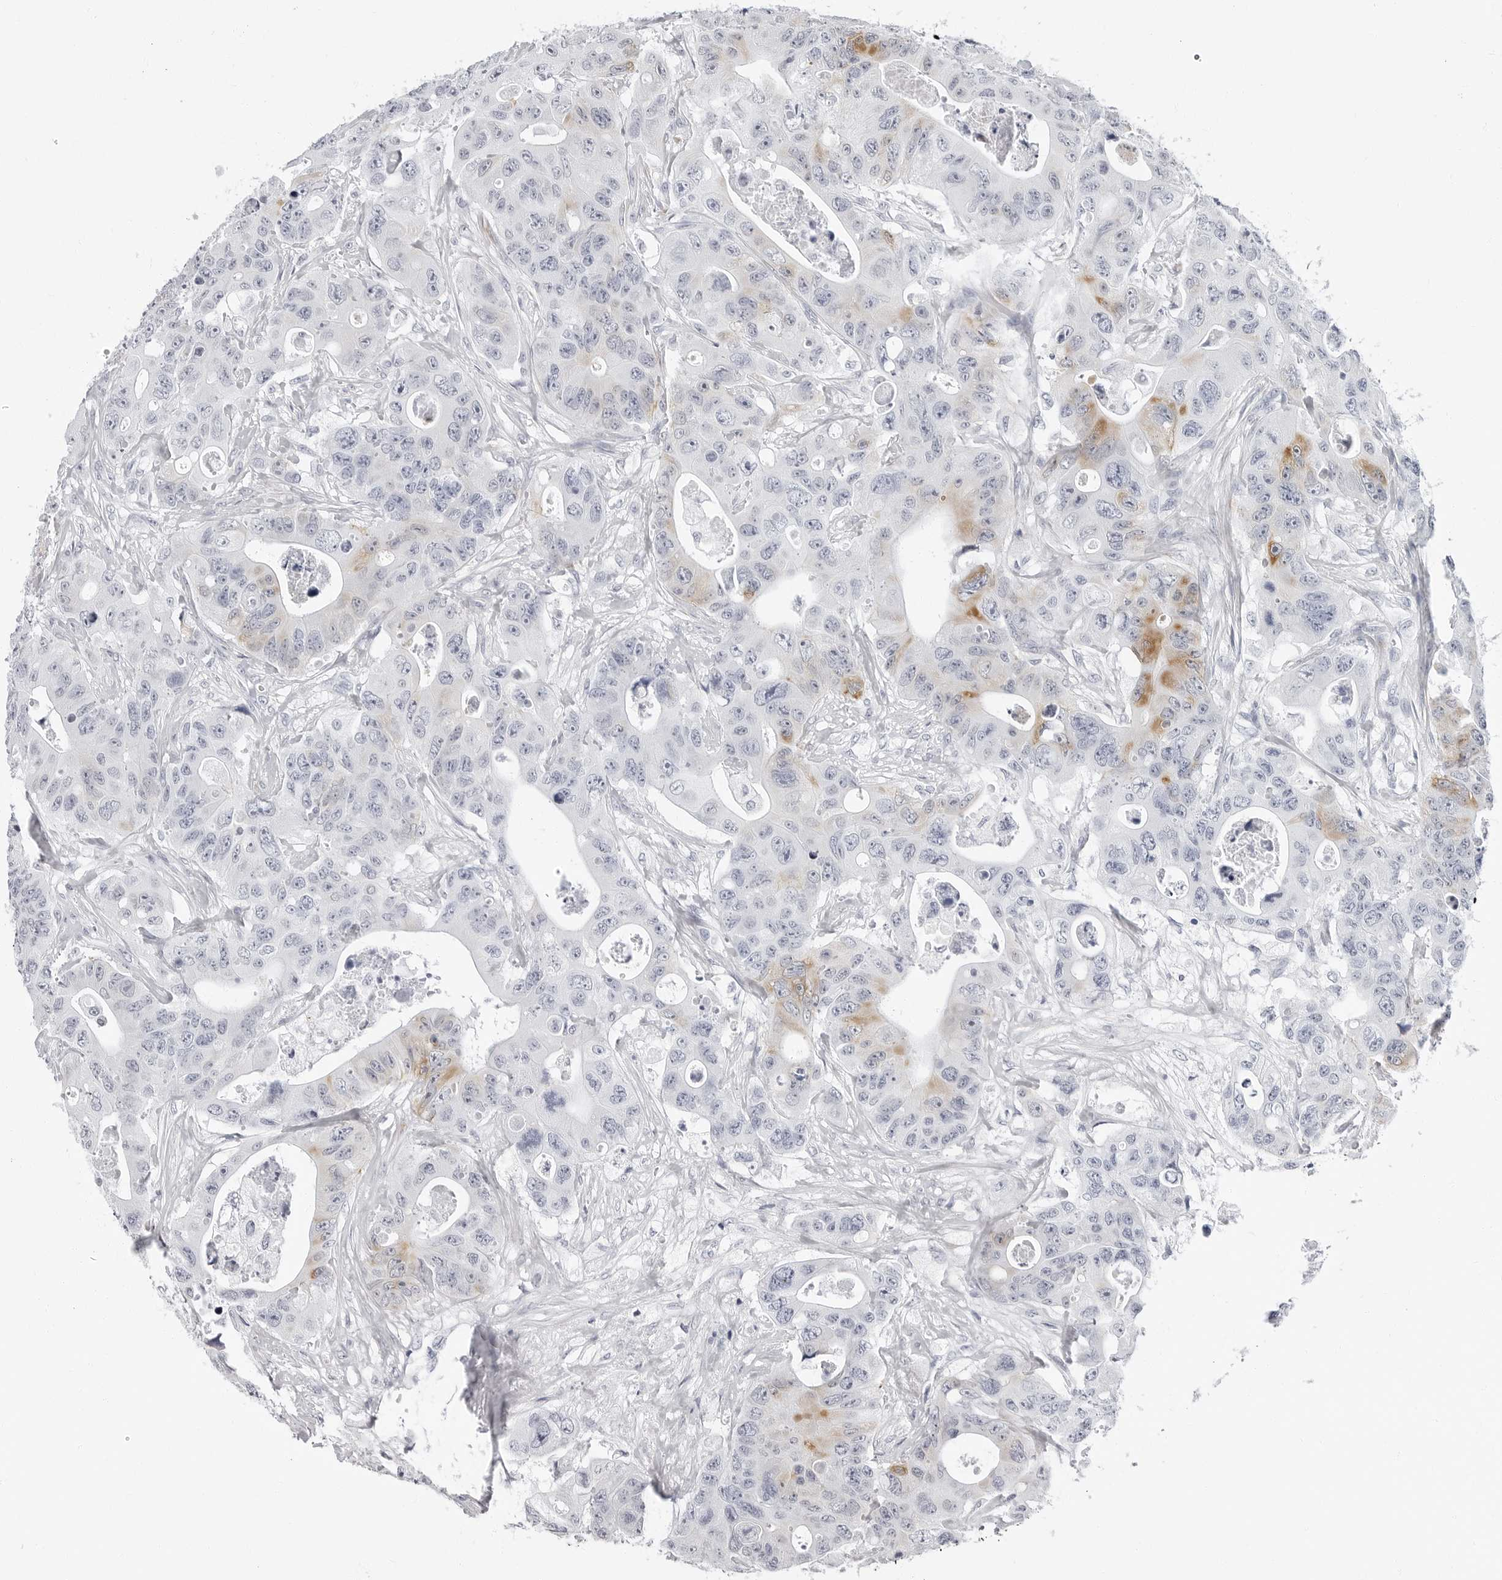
{"staining": {"intensity": "moderate", "quantity": "<25%", "location": "cytoplasmic/membranous"}, "tissue": "colorectal cancer", "cell_type": "Tumor cells", "image_type": "cancer", "snomed": [{"axis": "morphology", "description": "Adenocarcinoma, NOS"}, {"axis": "topography", "description": "Colon"}], "caption": "This is a micrograph of immunohistochemistry (IHC) staining of colorectal cancer (adenocarcinoma), which shows moderate expression in the cytoplasmic/membranous of tumor cells.", "gene": "ERICH3", "patient": {"sex": "female", "age": 46}}